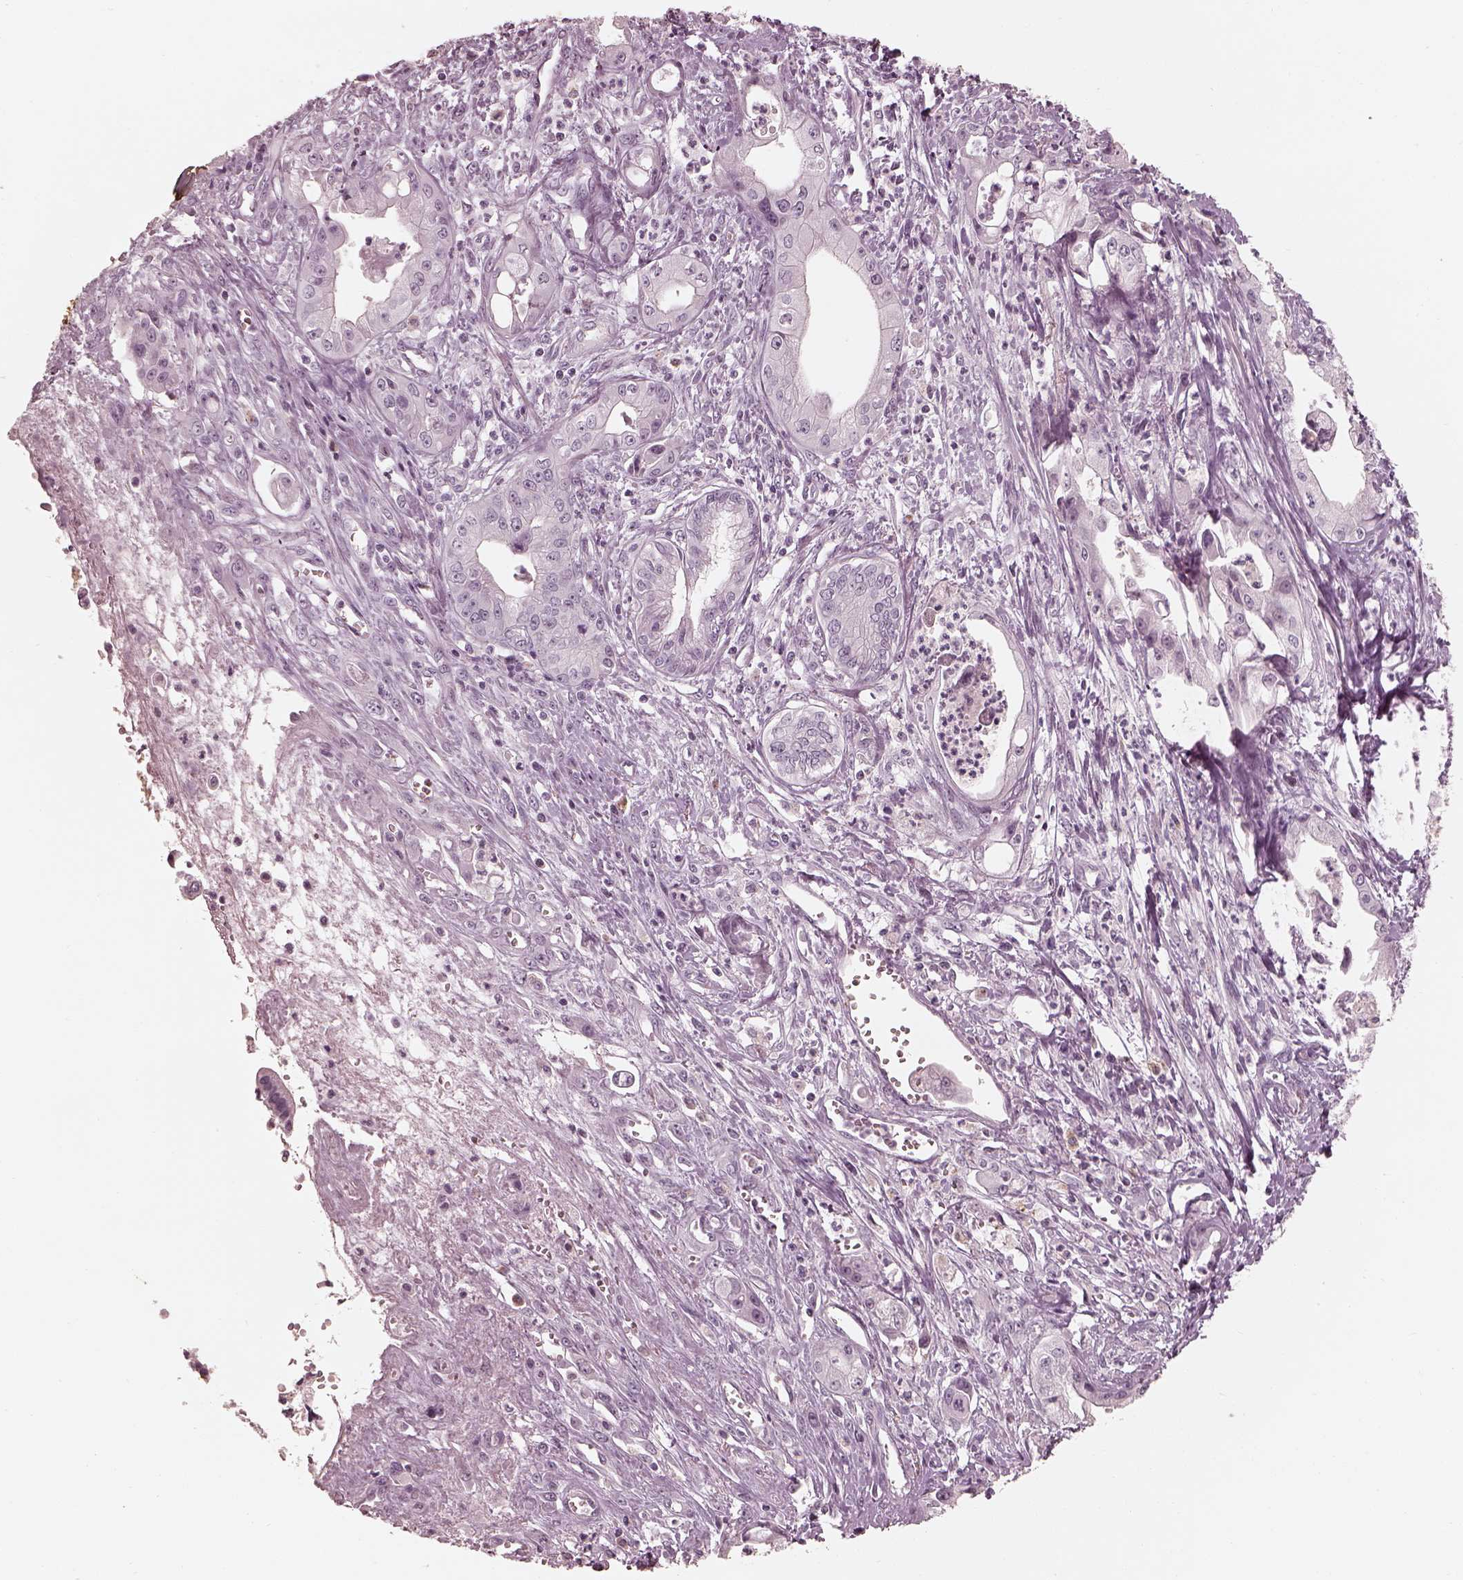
{"staining": {"intensity": "negative", "quantity": "none", "location": "none"}, "tissue": "pancreatic cancer", "cell_type": "Tumor cells", "image_type": "cancer", "snomed": [{"axis": "morphology", "description": "Adenocarcinoma, NOS"}, {"axis": "topography", "description": "Pancreas"}], "caption": "Immunohistochemistry of human pancreatic adenocarcinoma displays no staining in tumor cells.", "gene": "ADRB3", "patient": {"sex": "female", "age": 65}}